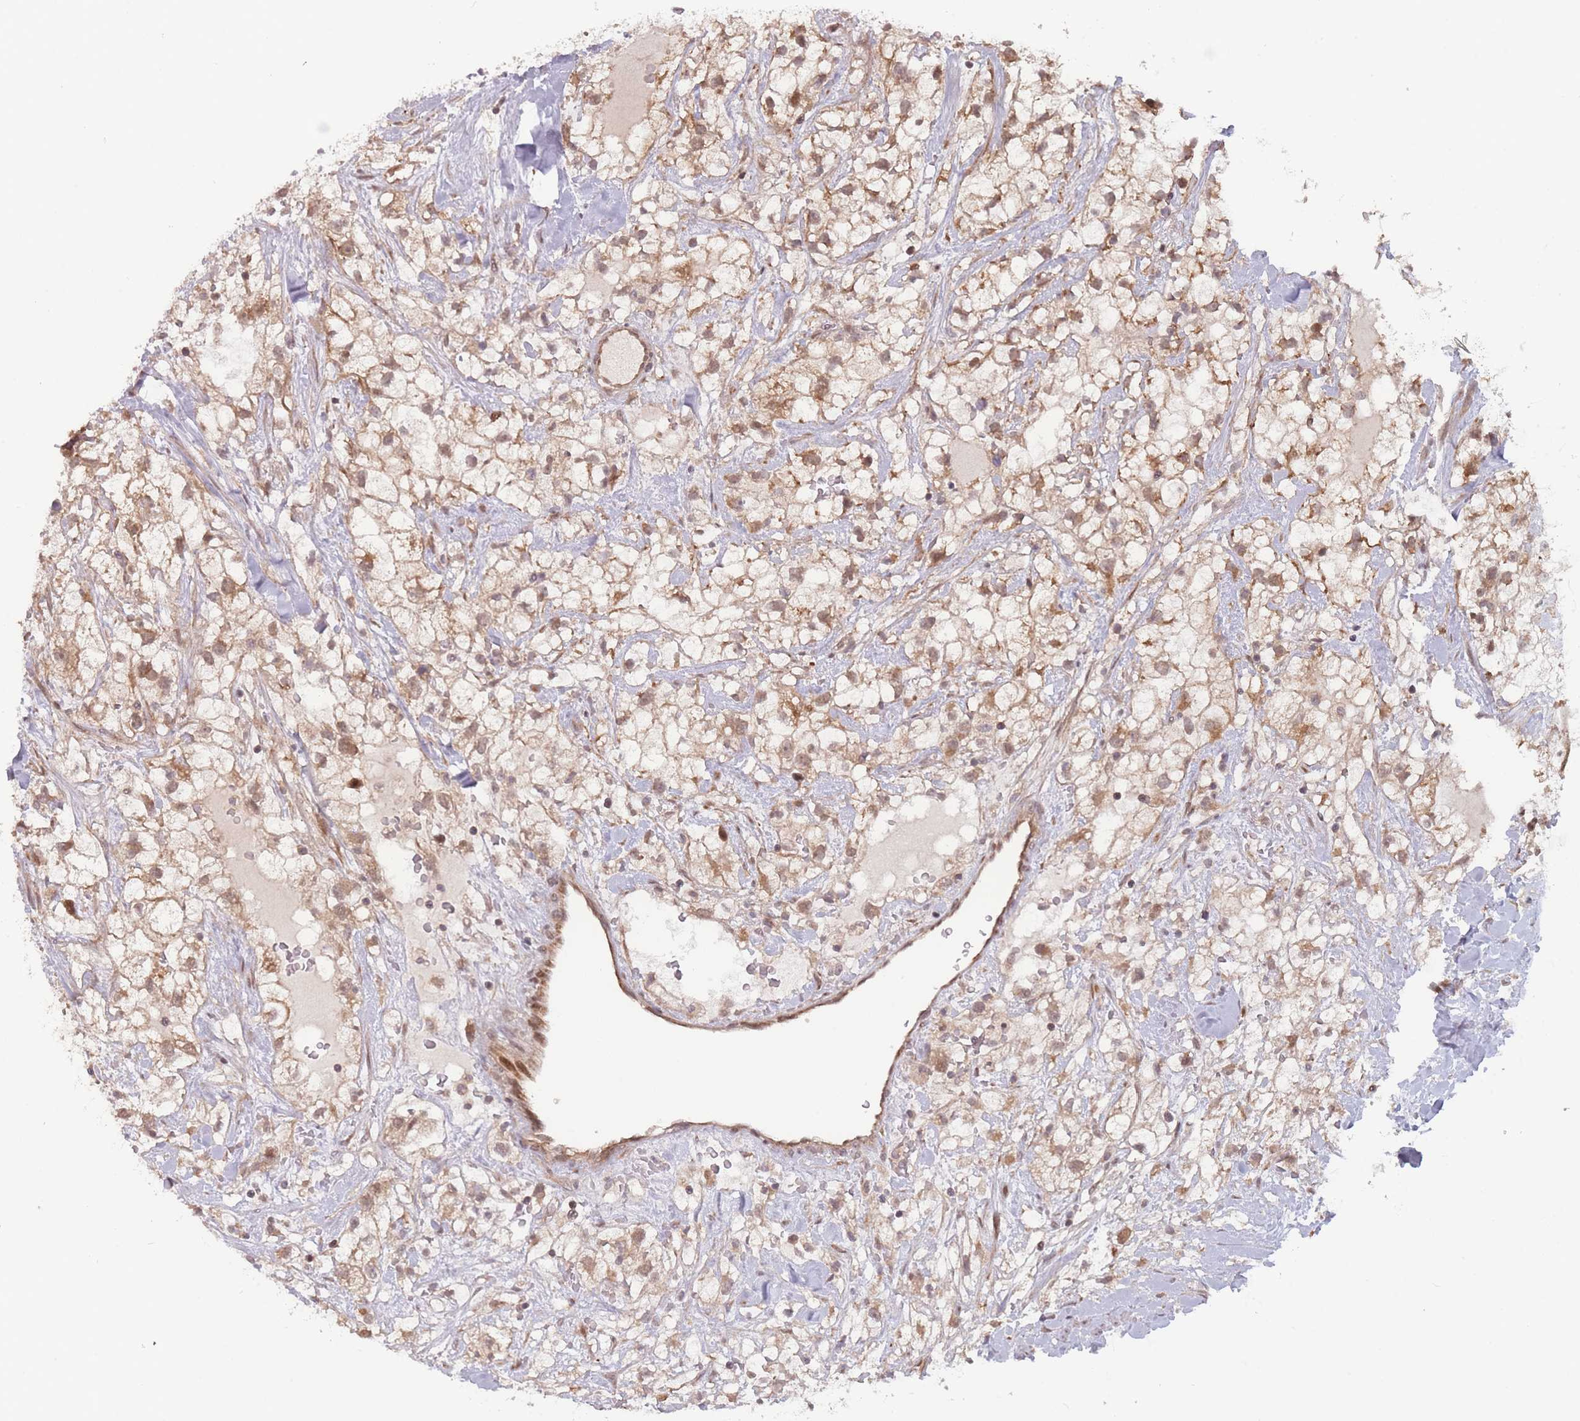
{"staining": {"intensity": "moderate", "quantity": ">75%", "location": "cytoplasmic/membranous"}, "tissue": "renal cancer", "cell_type": "Tumor cells", "image_type": "cancer", "snomed": [{"axis": "morphology", "description": "Adenocarcinoma, NOS"}, {"axis": "topography", "description": "Kidney"}], "caption": "High-magnification brightfield microscopy of adenocarcinoma (renal) stained with DAB (3,3'-diaminobenzidine) (brown) and counterstained with hematoxylin (blue). tumor cells exhibit moderate cytoplasmic/membranous expression is identified in about>75% of cells. (Brightfield microscopy of DAB IHC at high magnification).", "gene": "RPS18", "patient": {"sex": "male", "age": 59}}